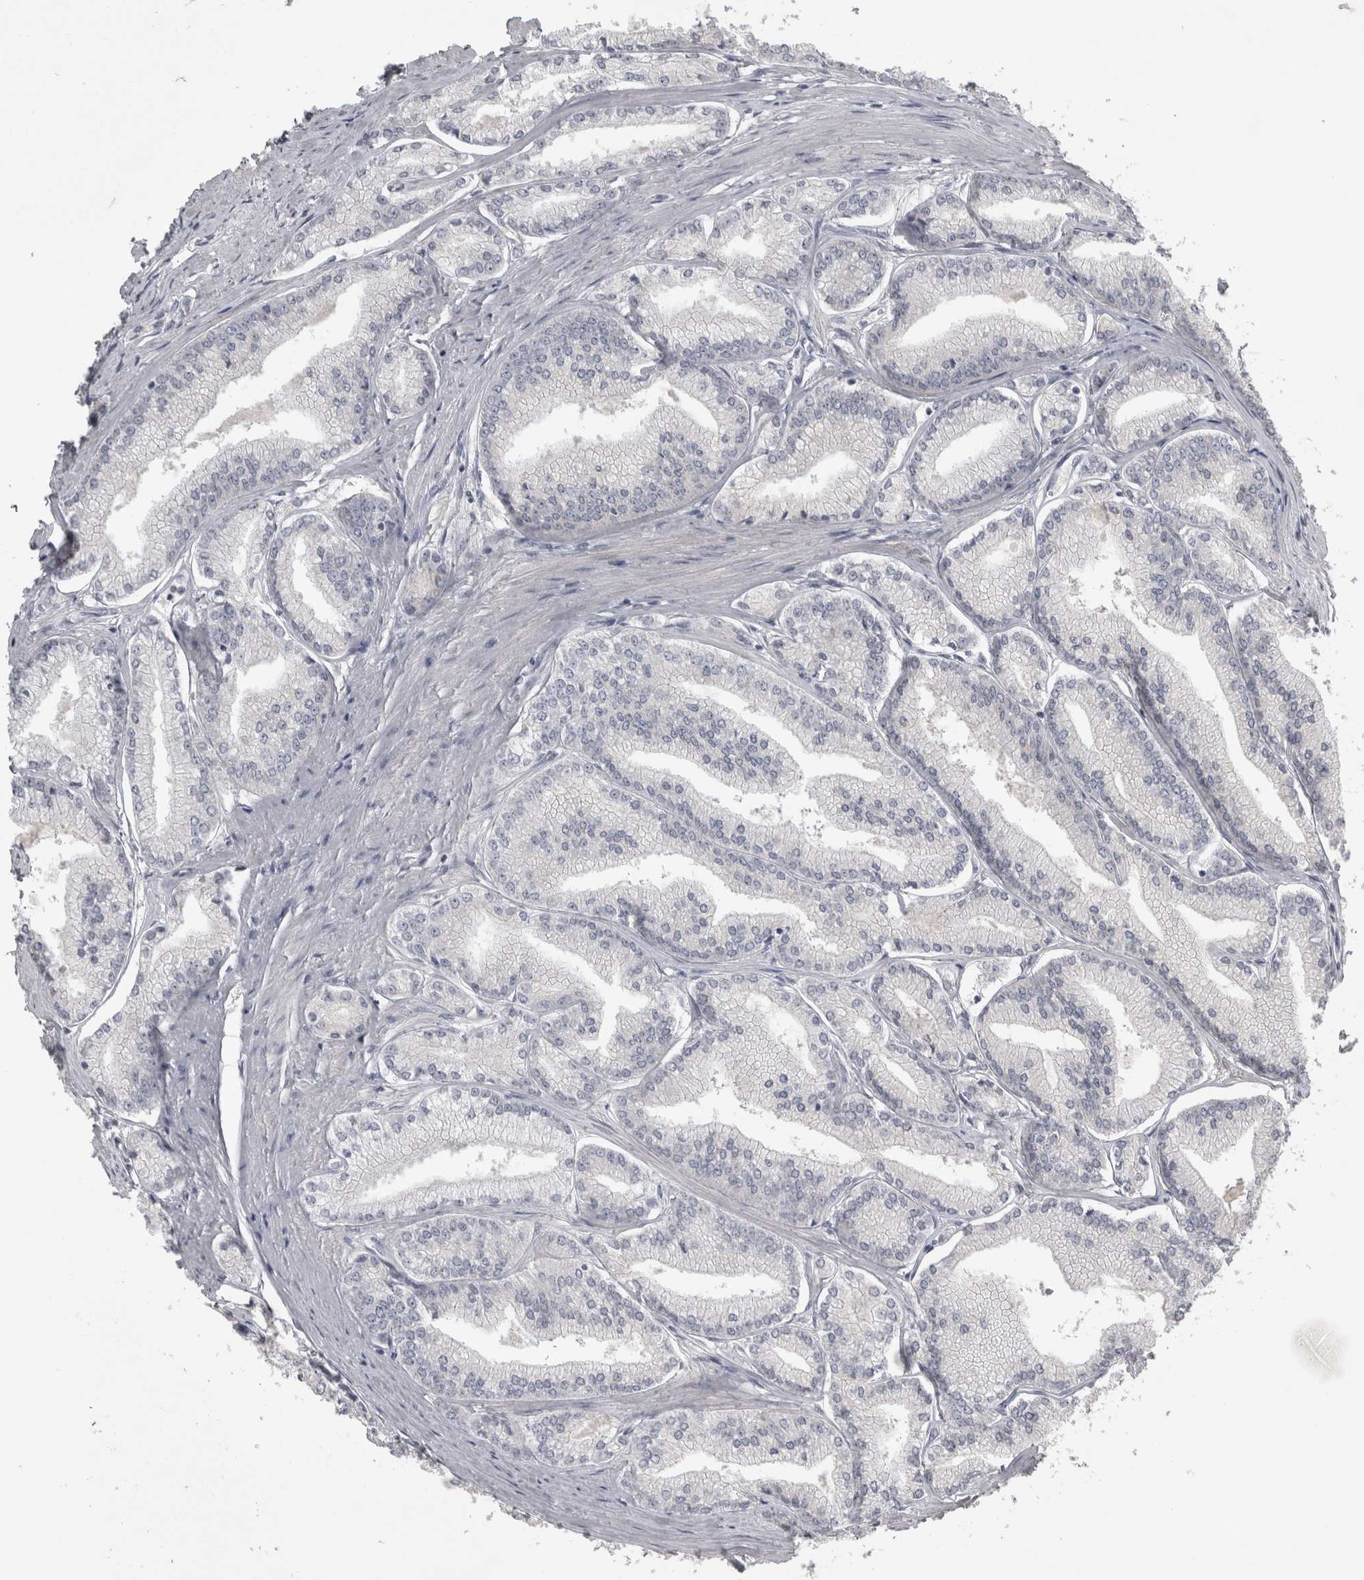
{"staining": {"intensity": "negative", "quantity": "none", "location": "none"}, "tissue": "prostate cancer", "cell_type": "Tumor cells", "image_type": "cancer", "snomed": [{"axis": "morphology", "description": "Adenocarcinoma, Low grade"}, {"axis": "topography", "description": "Prostate"}], "caption": "An immunohistochemistry (IHC) image of prostate cancer (low-grade adenocarcinoma) is shown. There is no staining in tumor cells of prostate cancer (low-grade adenocarcinoma).", "gene": "ENPP7", "patient": {"sex": "male", "age": 52}}